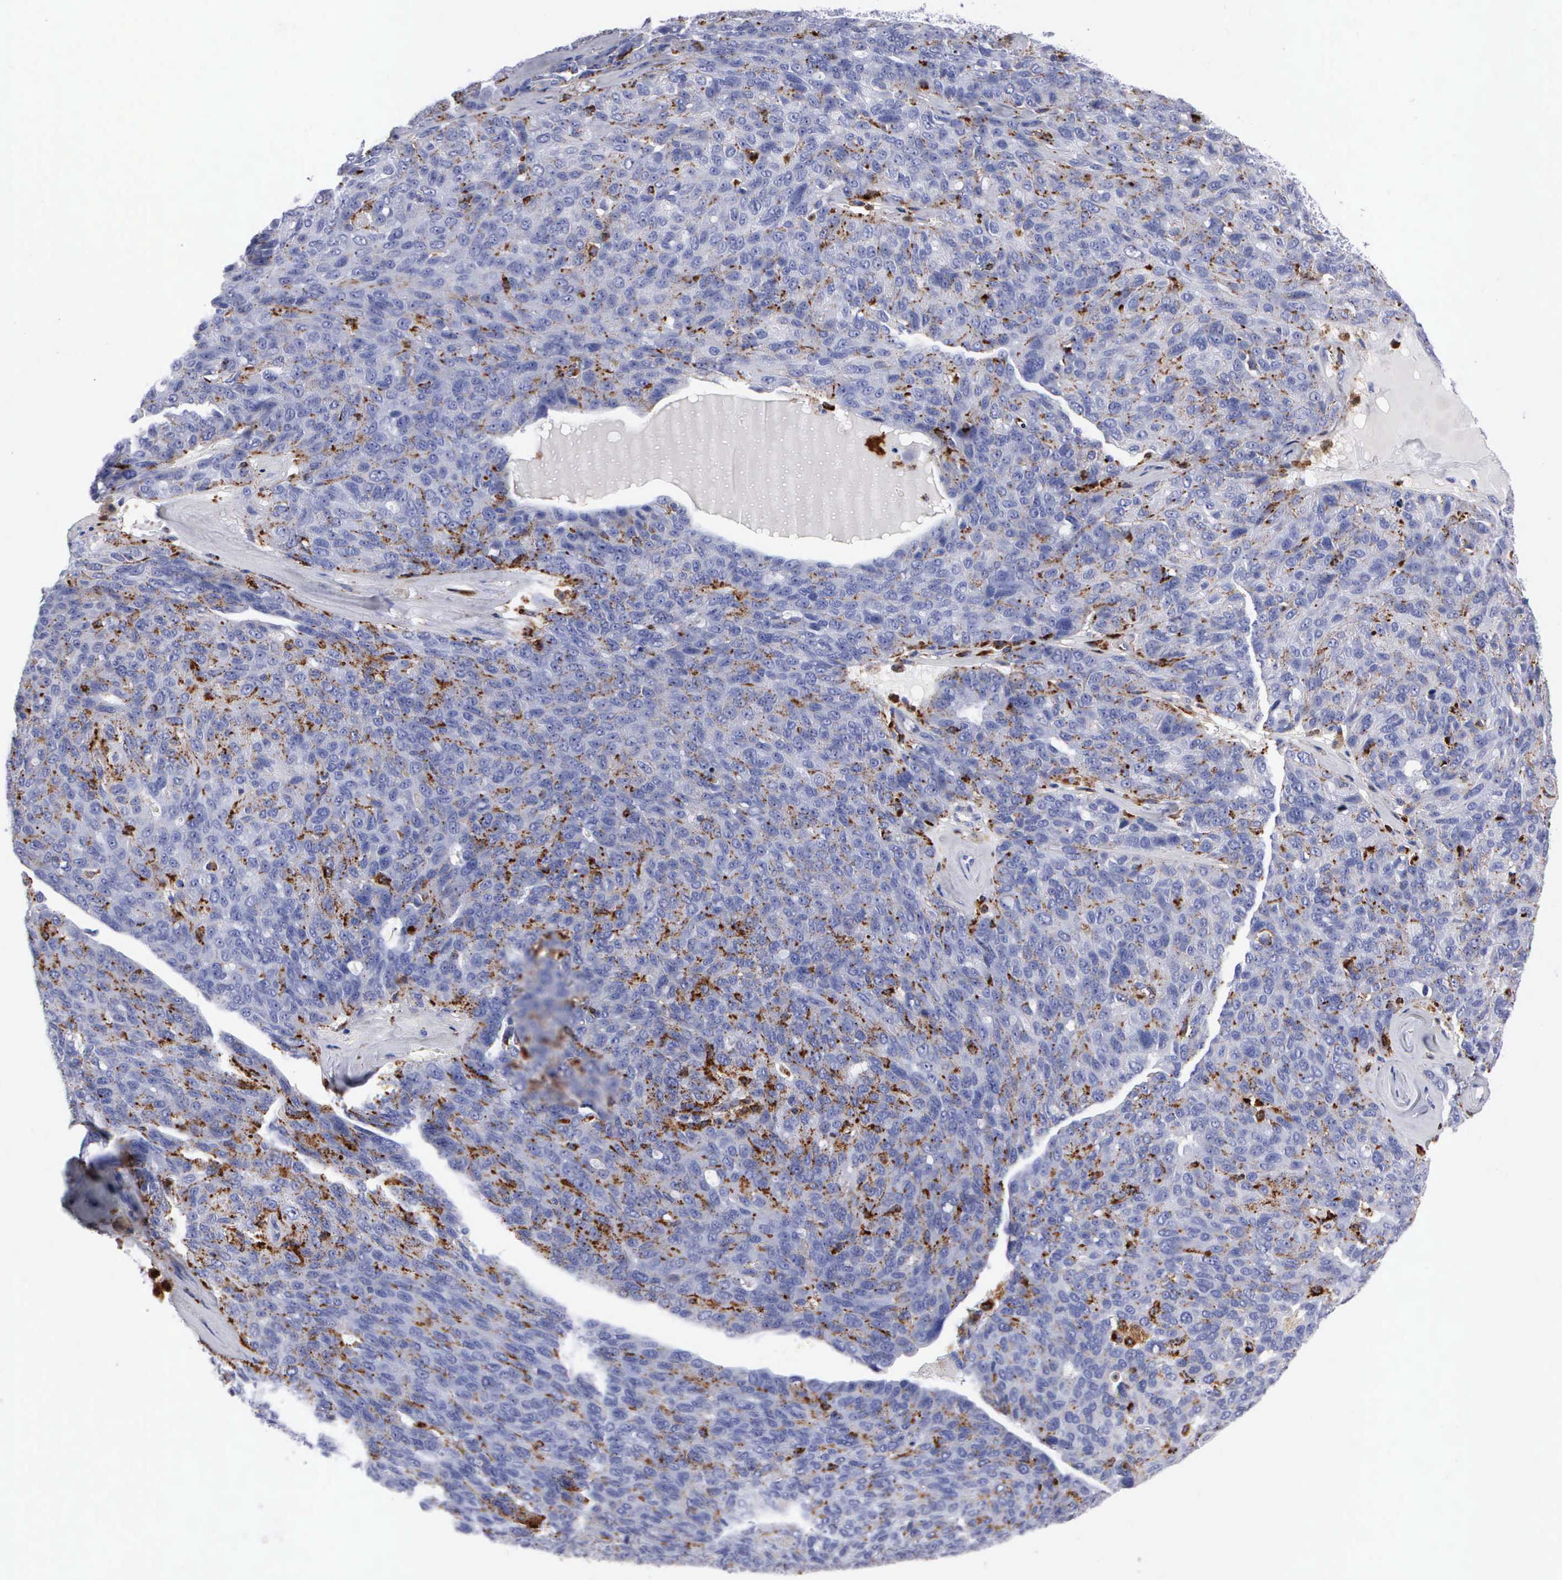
{"staining": {"intensity": "moderate", "quantity": "<25%", "location": "cytoplasmic/membranous"}, "tissue": "ovarian cancer", "cell_type": "Tumor cells", "image_type": "cancer", "snomed": [{"axis": "morphology", "description": "Carcinoma, endometroid"}, {"axis": "topography", "description": "Ovary"}], "caption": "This histopathology image displays IHC staining of human endometroid carcinoma (ovarian), with low moderate cytoplasmic/membranous staining in approximately <25% of tumor cells.", "gene": "CTSH", "patient": {"sex": "female", "age": 60}}